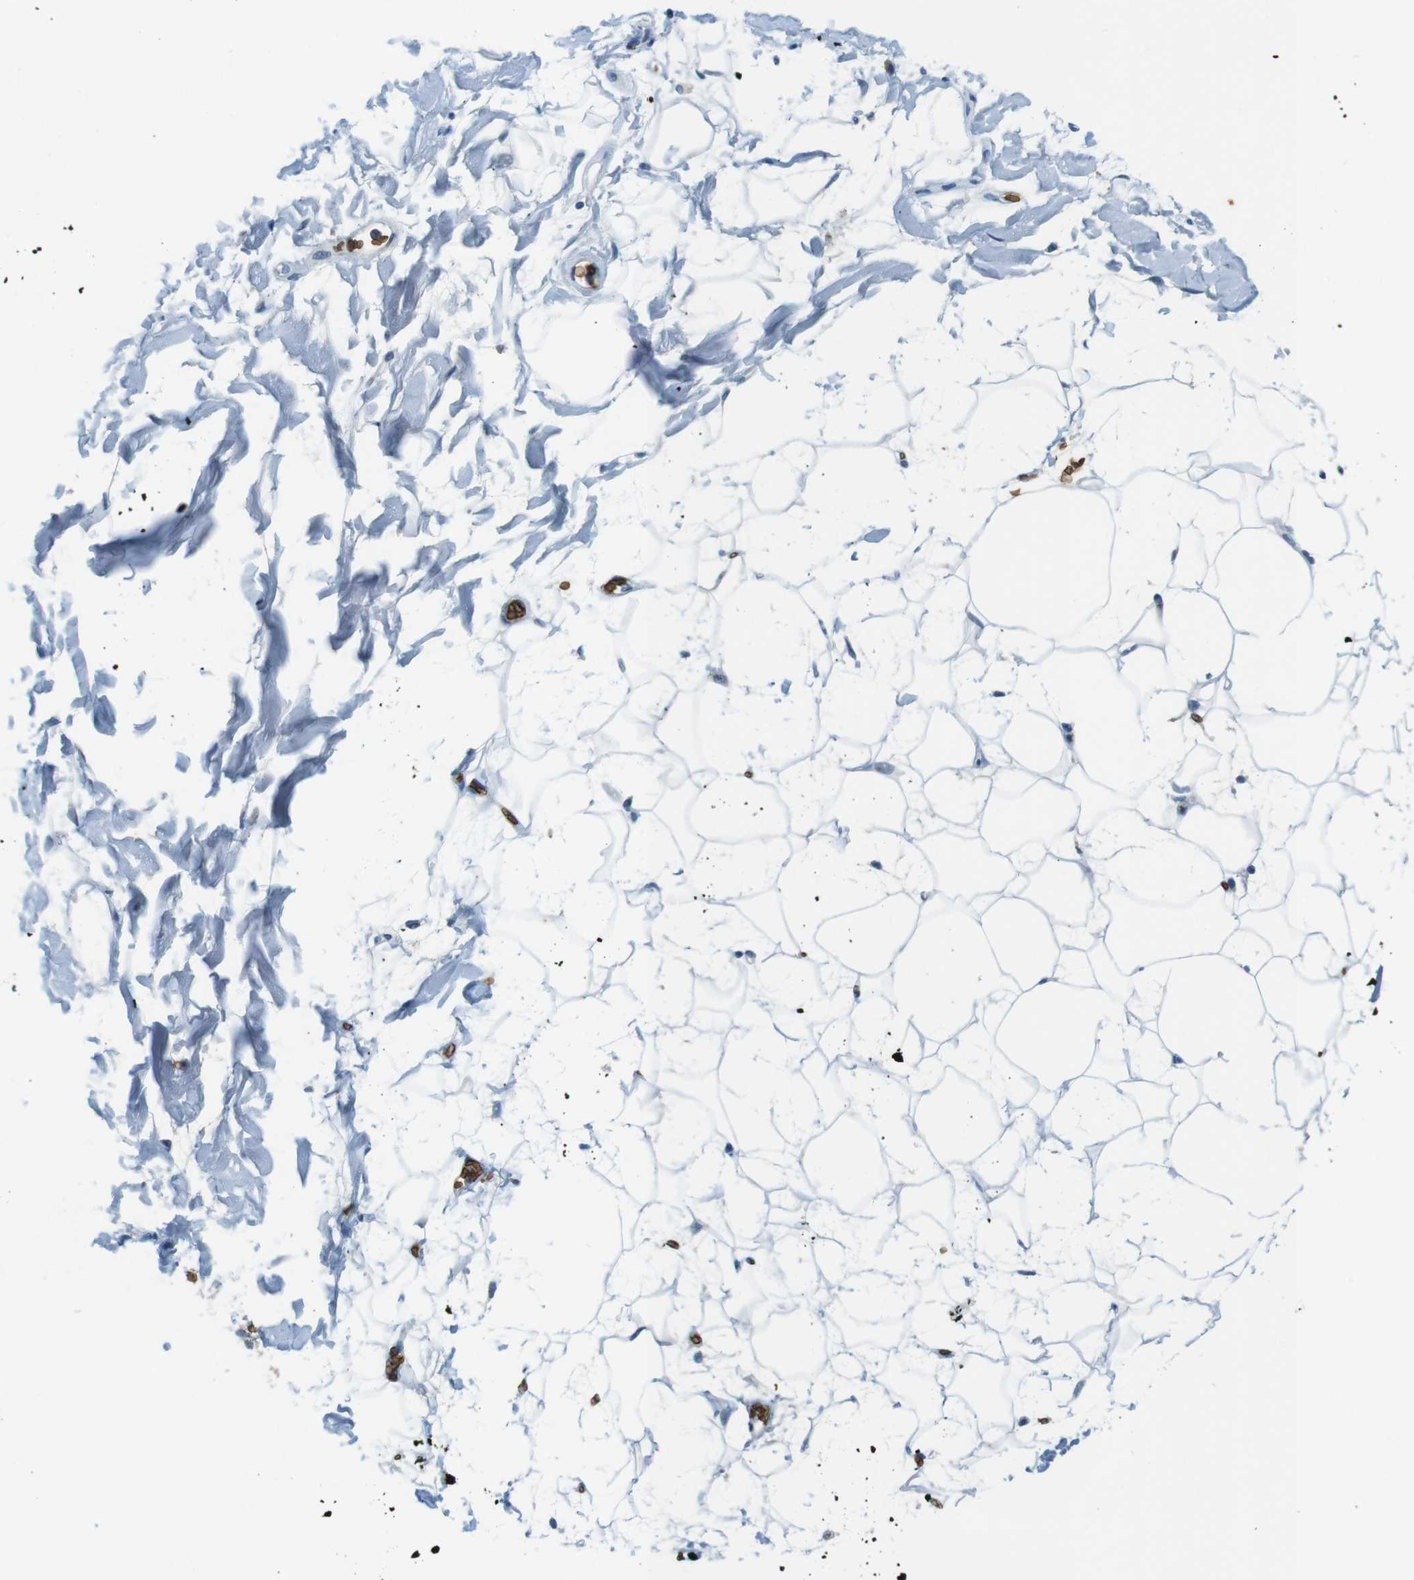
{"staining": {"intensity": "negative", "quantity": "none", "location": "none"}, "tissue": "adipose tissue", "cell_type": "Adipocytes", "image_type": "normal", "snomed": [{"axis": "morphology", "description": "Normal tissue, NOS"}, {"axis": "topography", "description": "Soft tissue"}], "caption": "Adipocytes show no significant protein positivity in normal adipose tissue. (DAB (3,3'-diaminobenzidine) immunohistochemistry visualized using brightfield microscopy, high magnification).", "gene": "SLC4A1", "patient": {"sex": "male", "age": 72}}